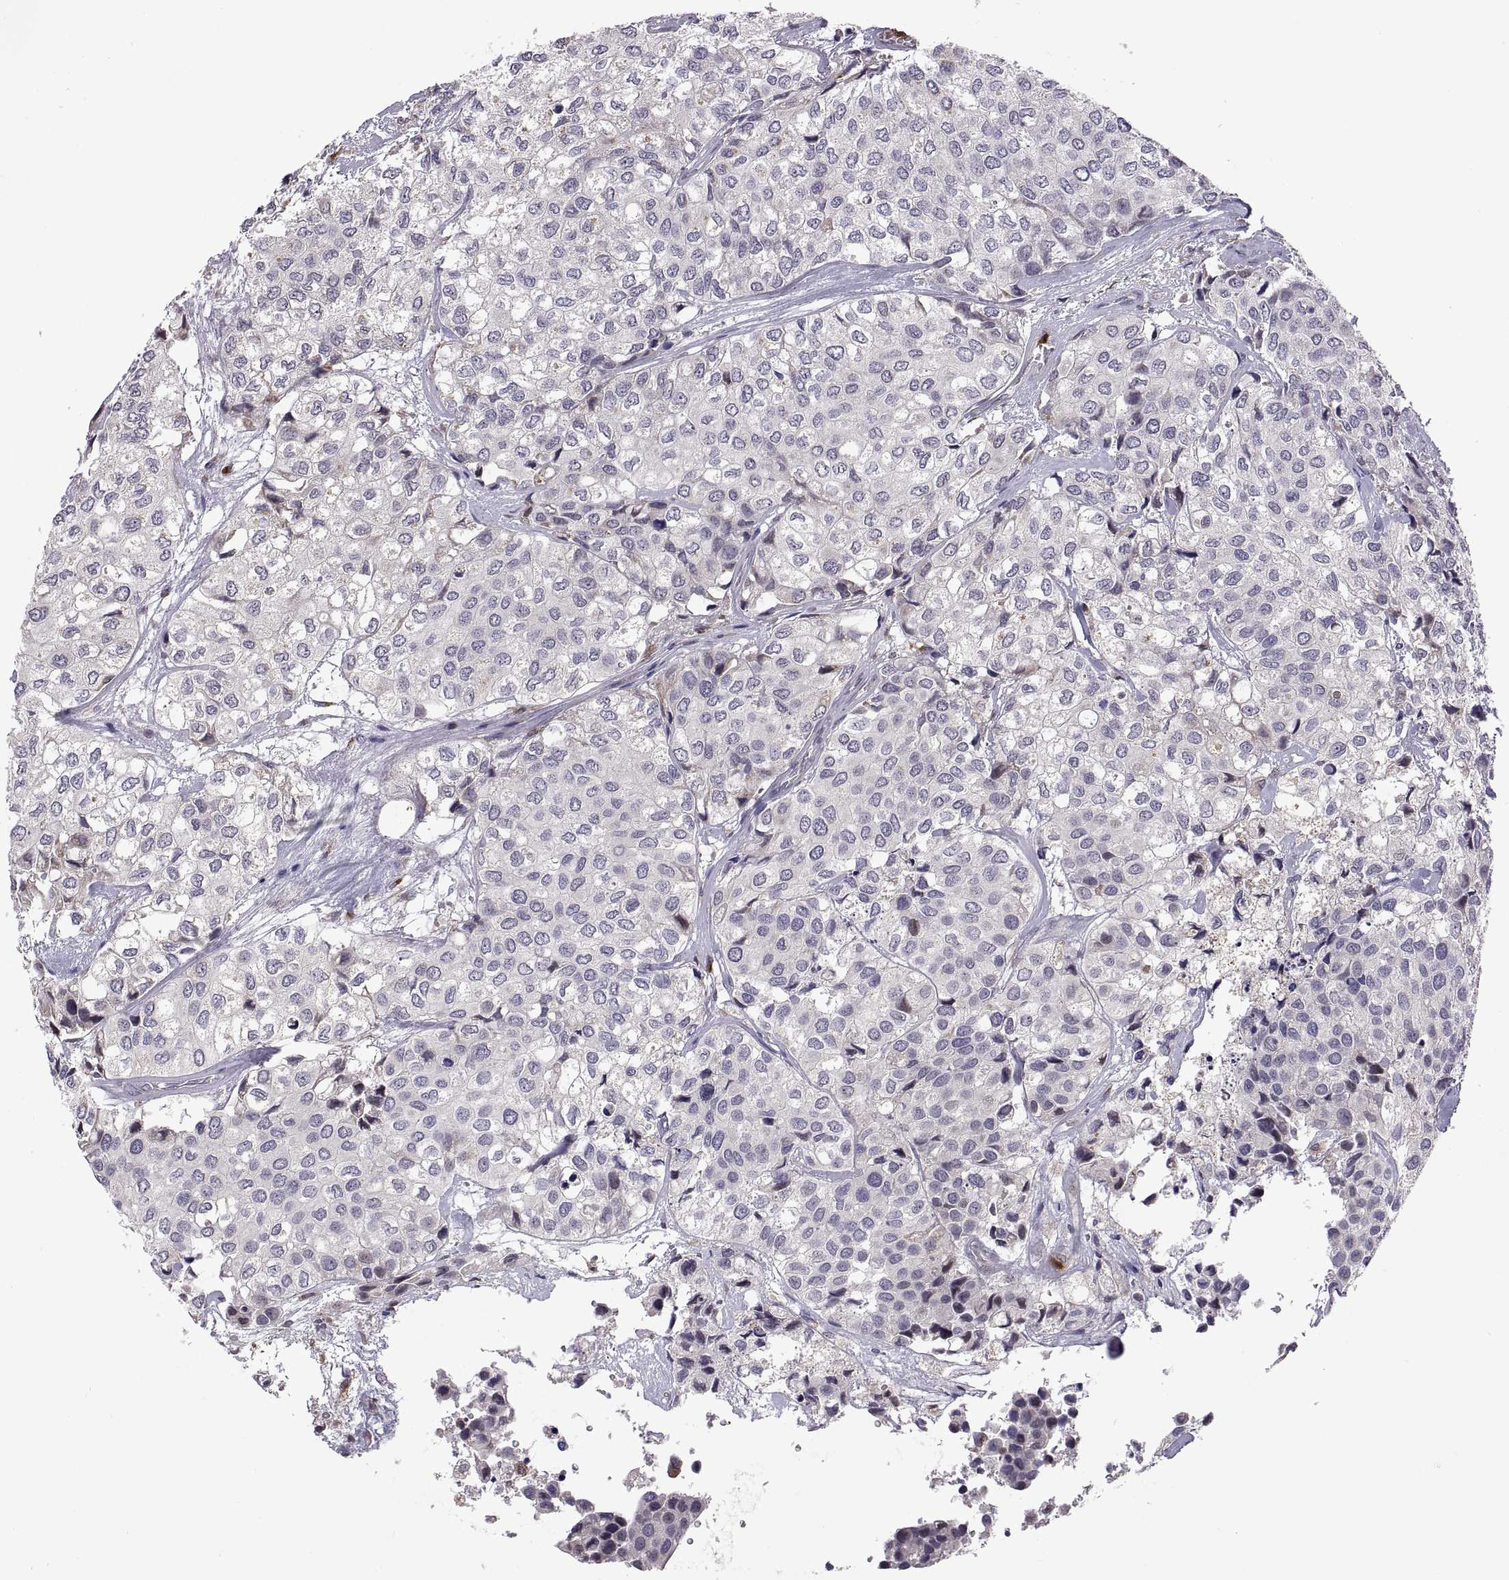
{"staining": {"intensity": "negative", "quantity": "none", "location": "none"}, "tissue": "urothelial cancer", "cell_type": "Tumor cells", "image_type": "cancer", "snomed": [{"axis": "morphology", "description": "Urothelial carcinoma, High grade"}, {"axis": "topography", "description": "Urinary bladder"}], "caption": "High power microscopy photomicrograph of an immunohistochemistry (IHC) image of urothelial cancer, revealing no significant staining in tumor cells.", "gene": "ACAP1", "patient": {"sex": "male", "age": 73}}